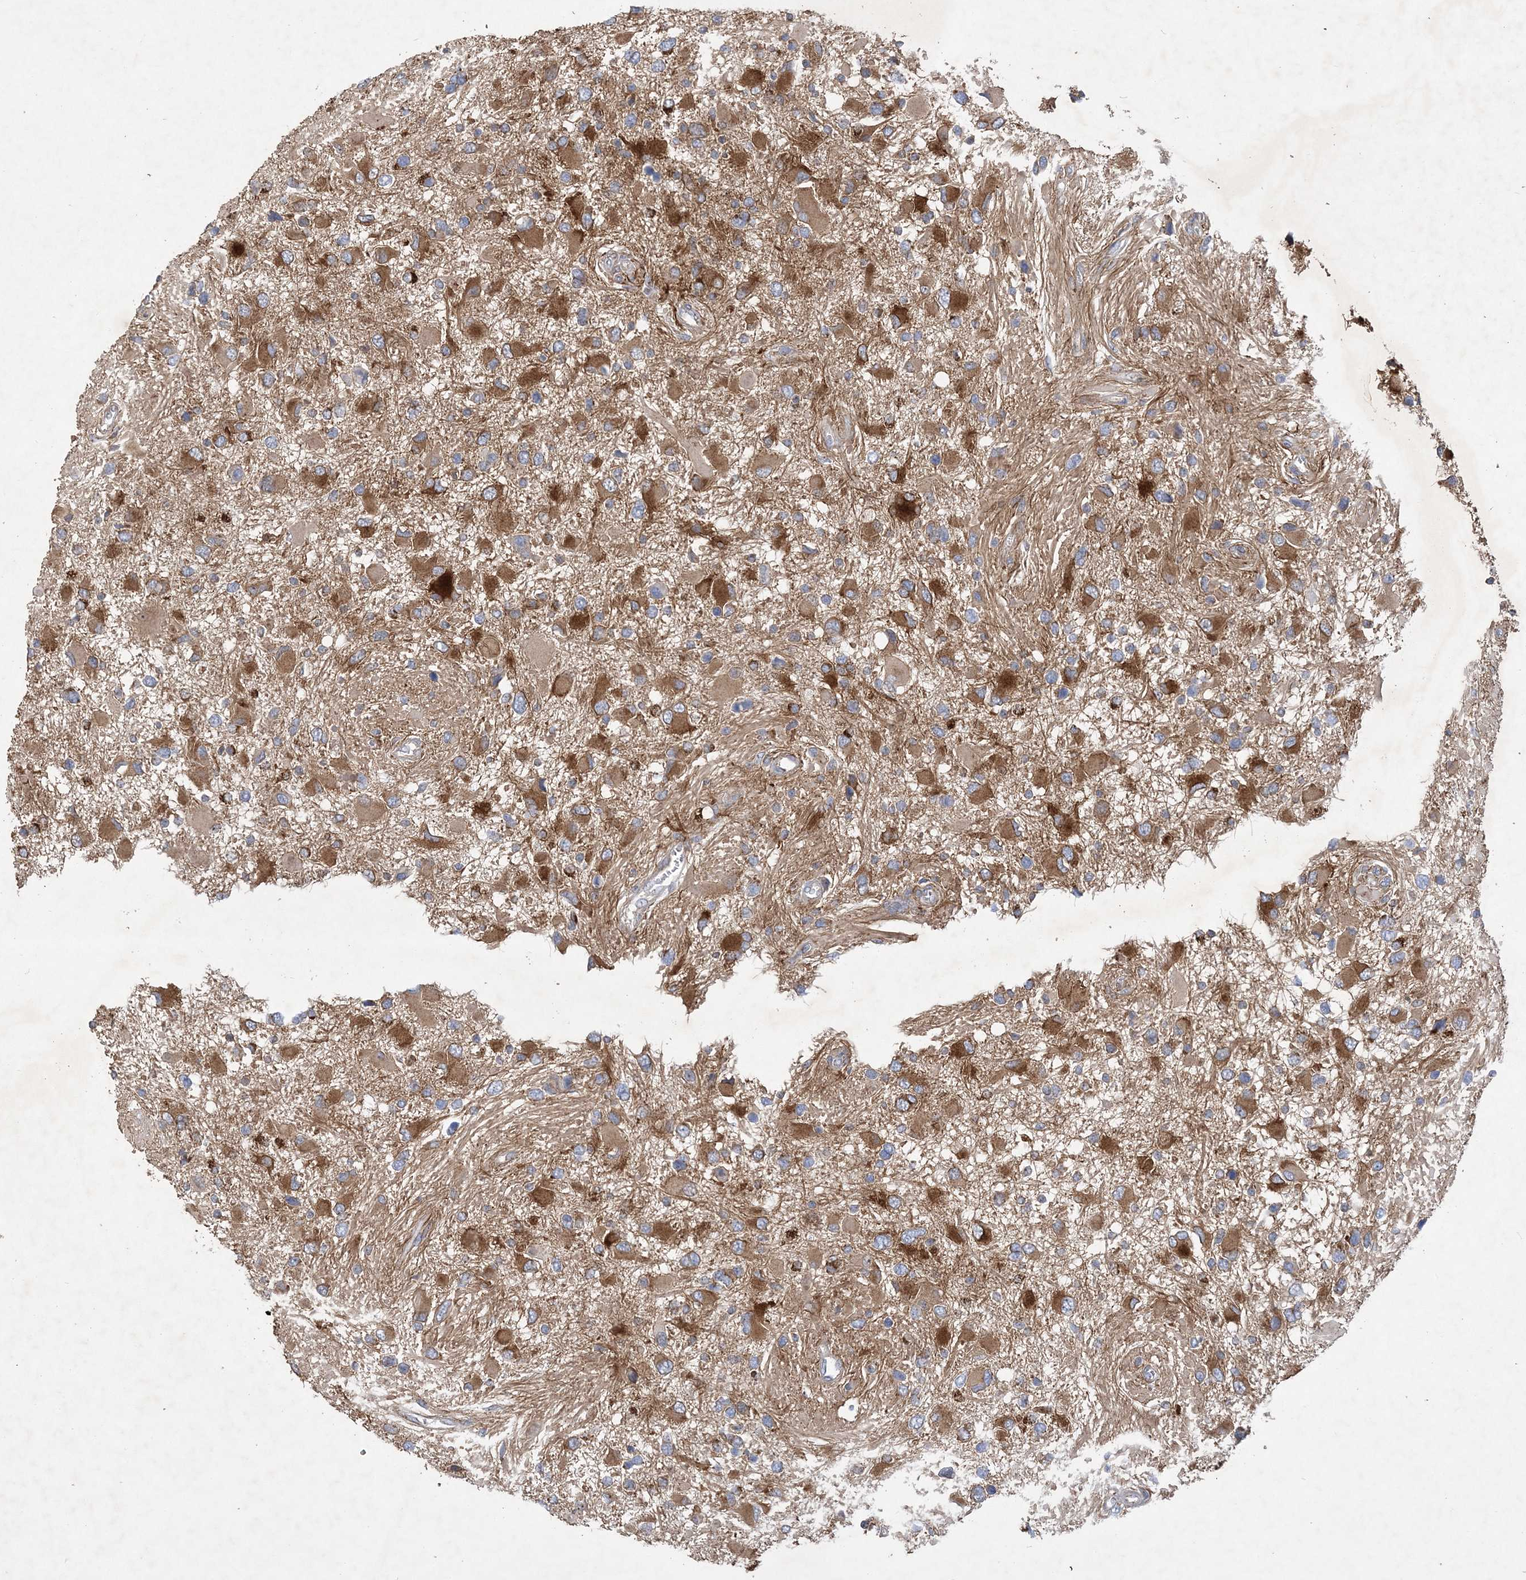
{"staining": {"intensity": "moderate", "quantity": ">75%", "location": "cytoplasmic/membranous"}, "tissue": "glioma", "cell_type": "Tumor cells", "image_type": "cancer", "snomed": [{"axis": "morphology", "description": "Glioma, malignant, High grade"}, {"axis": "topography", "description": "Brain"}], "caption": "Immunohistochemical staining of human glioma exhibits moderate cytoplasmic/membranous protein positivity in about >75% of tumor cells.", "gene": "FEZ2", "patient": {"sex": "male", "age": 53}}